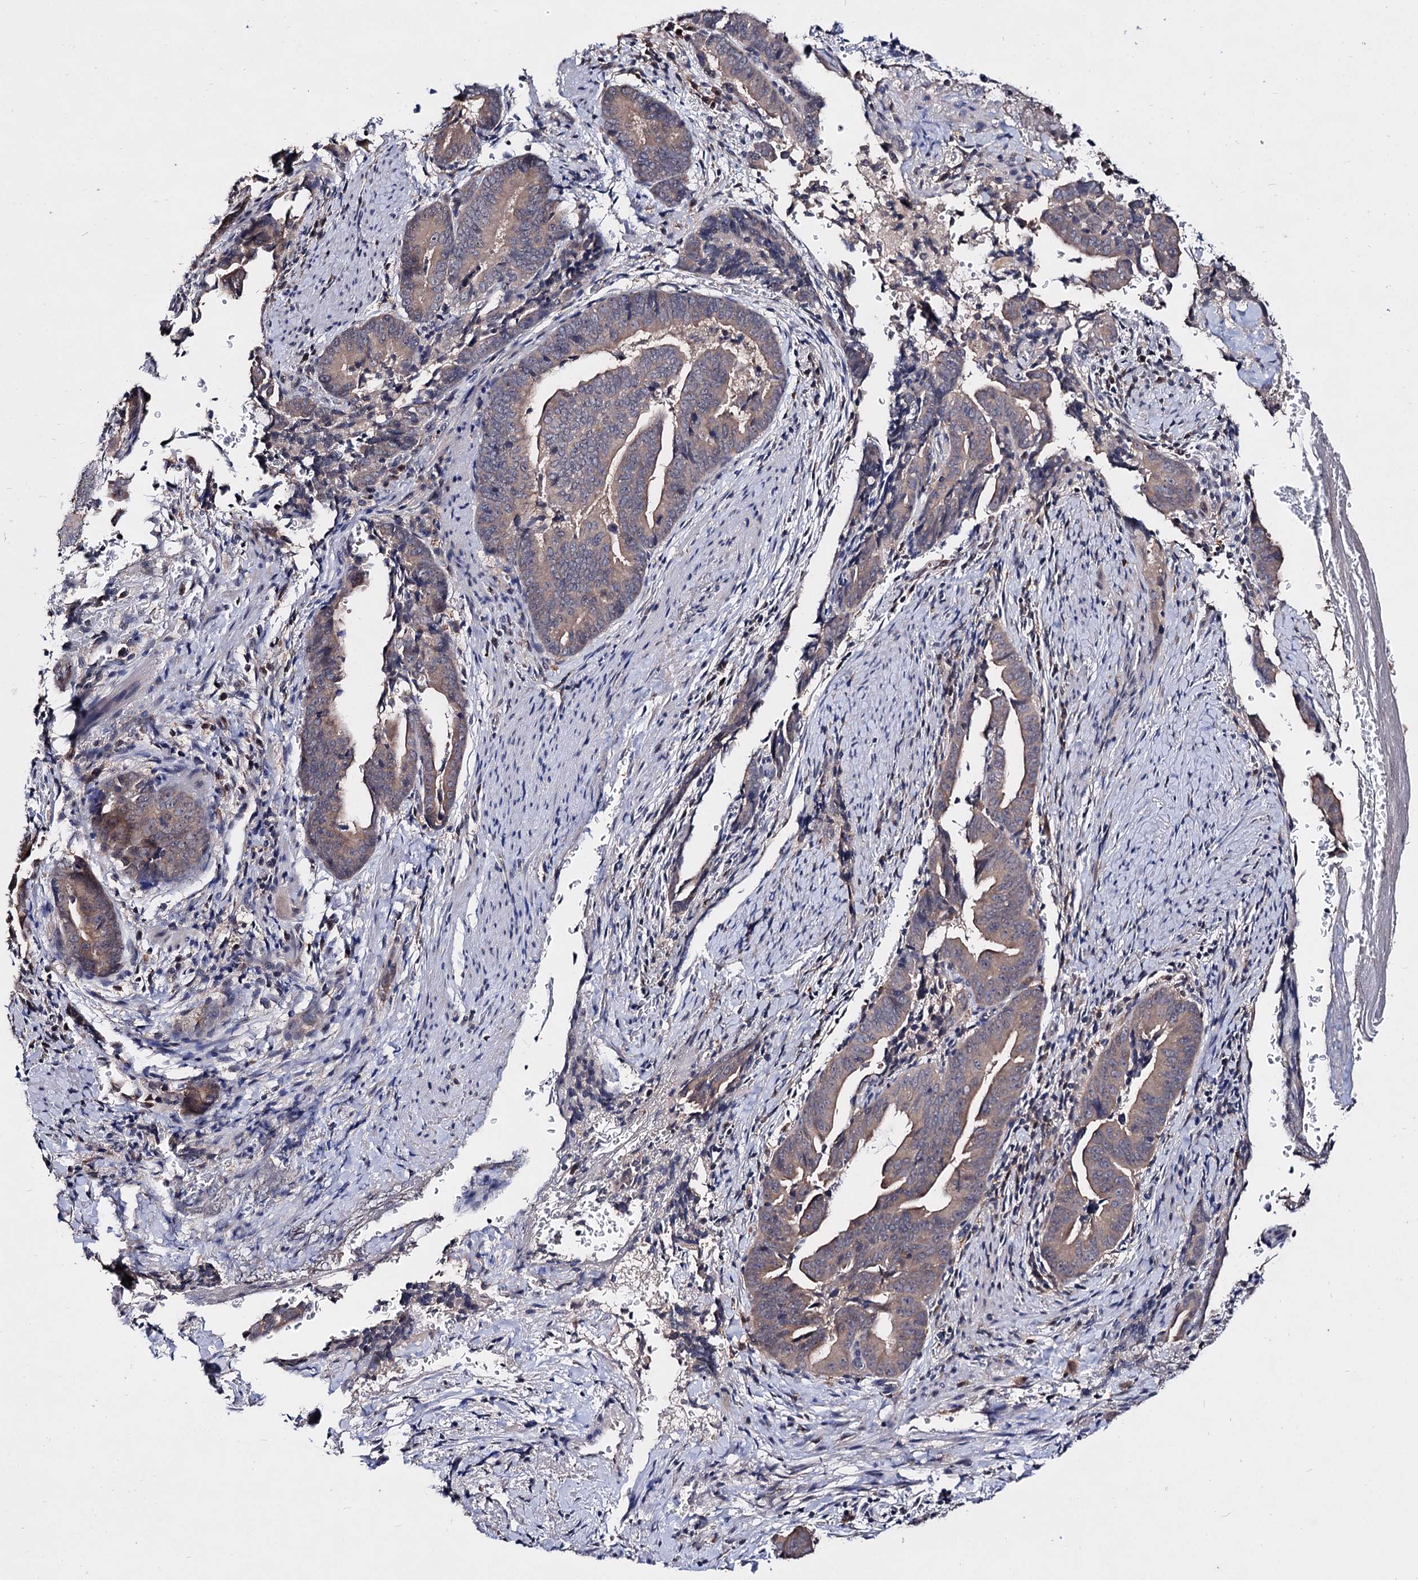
{"staining": {"intensity": "negative", "quantity": "none", "location": "none"}, "tissue": "pancreatic cancer", "cell_type": "Tumor cells", "image_type": "cancer", "snomed": [{"axis": "morphology", "description": "Adenocarcinoma, NOS"}, {"axis": "topography", "description": "Pancreas"}], "caption": "Immunohistochemical staining of human pancreatic cancer (adenocarcinoma) demonstrates no significant positivity in tumor cells.", "gene": "ACTR6", "patient": {"sex": "female", "age": 63}}